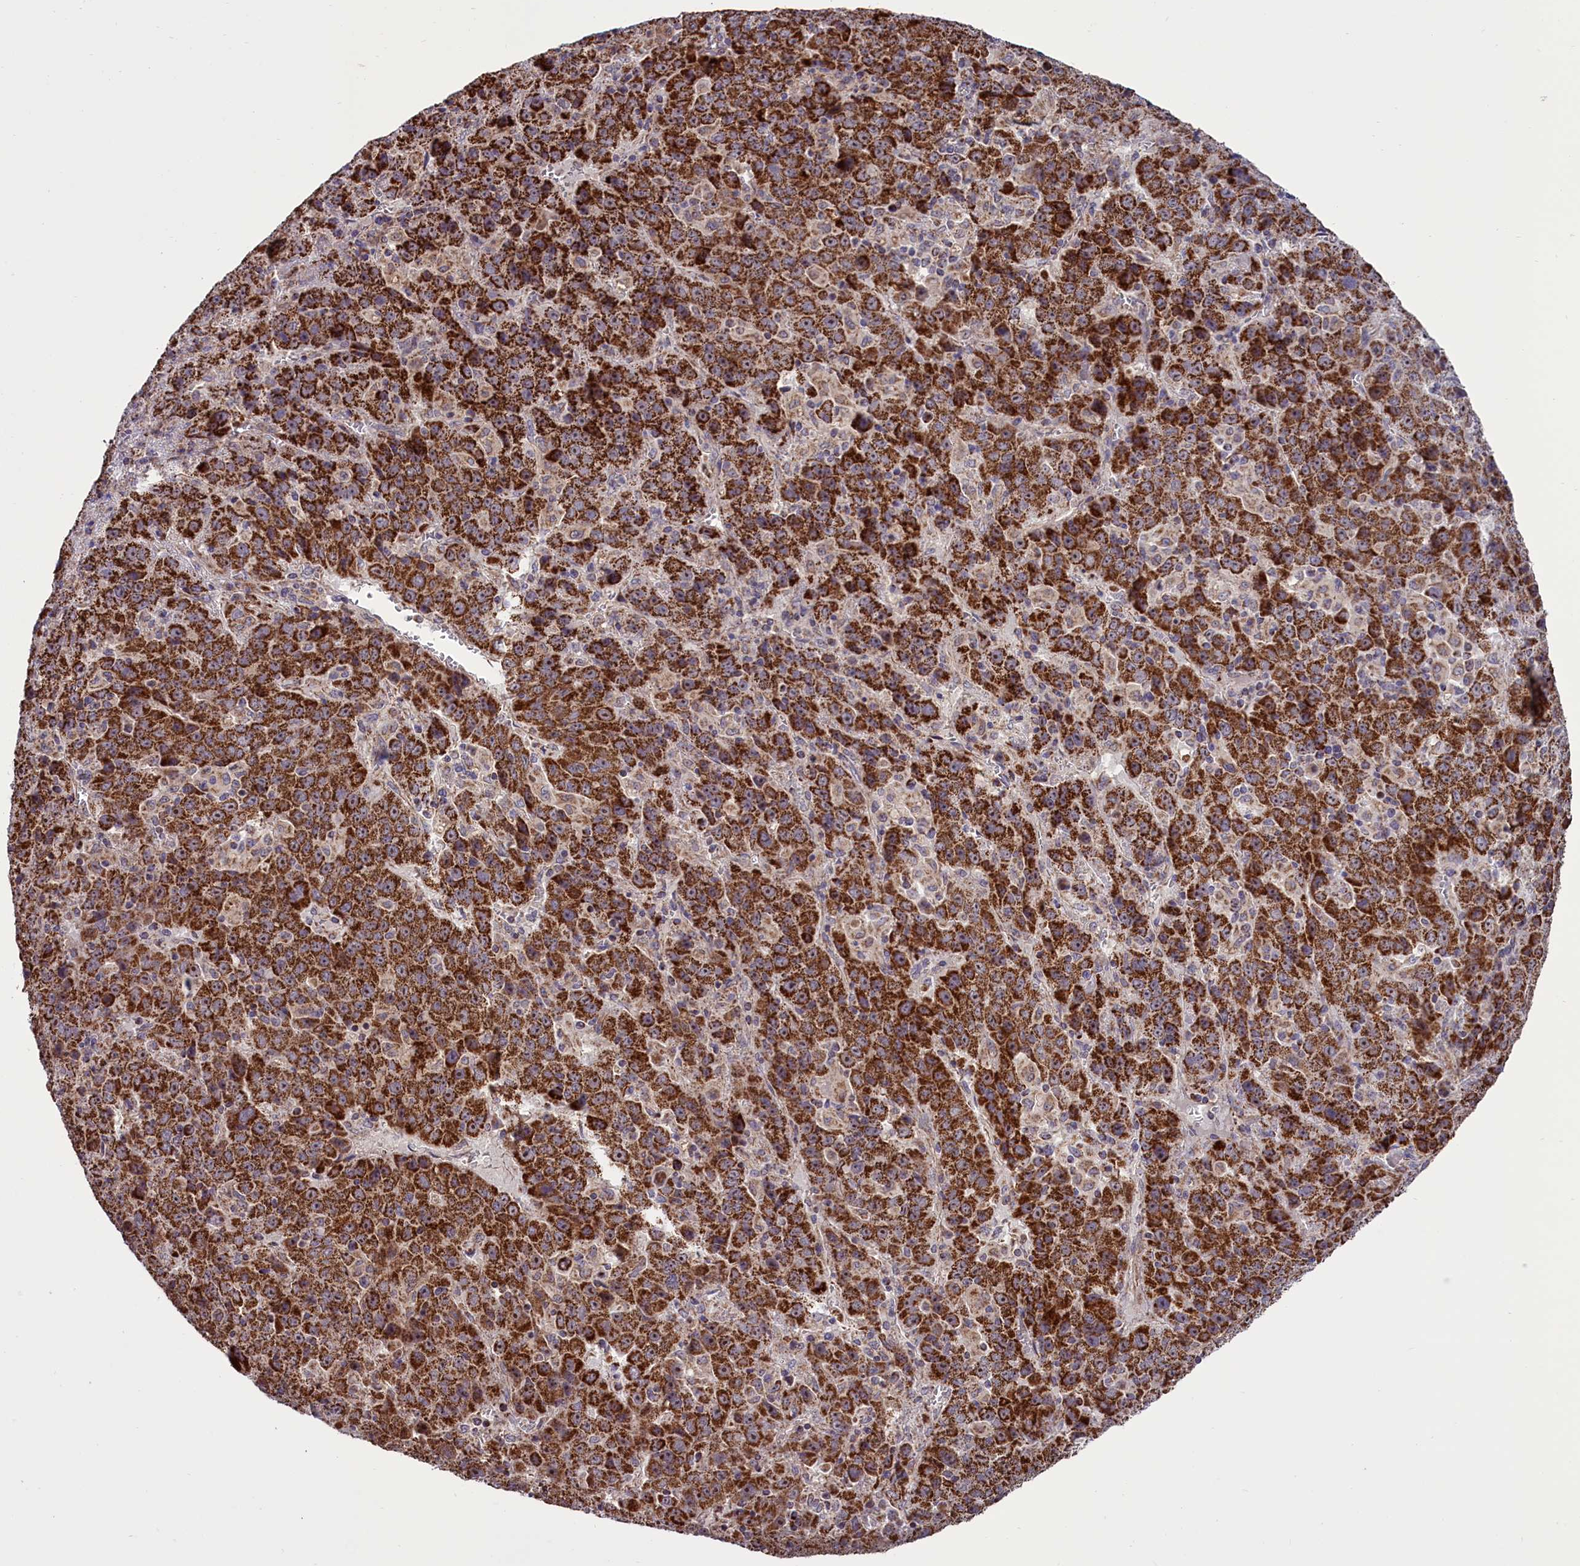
{"staining": {"intensity": "strong", "quantity": ">75%", "location": "cytoplasmic/membranous"}, "tissue": "liver cancer", "cell_type": "Tumor cells", "image_type": "cancer", "snomed": [{"axis": "morphology", "description": "Carcinoma, Hepatocellular, NOS"}, {"axis": "topography", "description": "Liver"}], "caption": "A brown stain shows strong cytoplasmic/membranous staining of a protein in human liver cancer (hepatocellular carcinoma) tumor cells.", "gene": "GLRX5", "patient": {"sex": "female", "age": 53}}